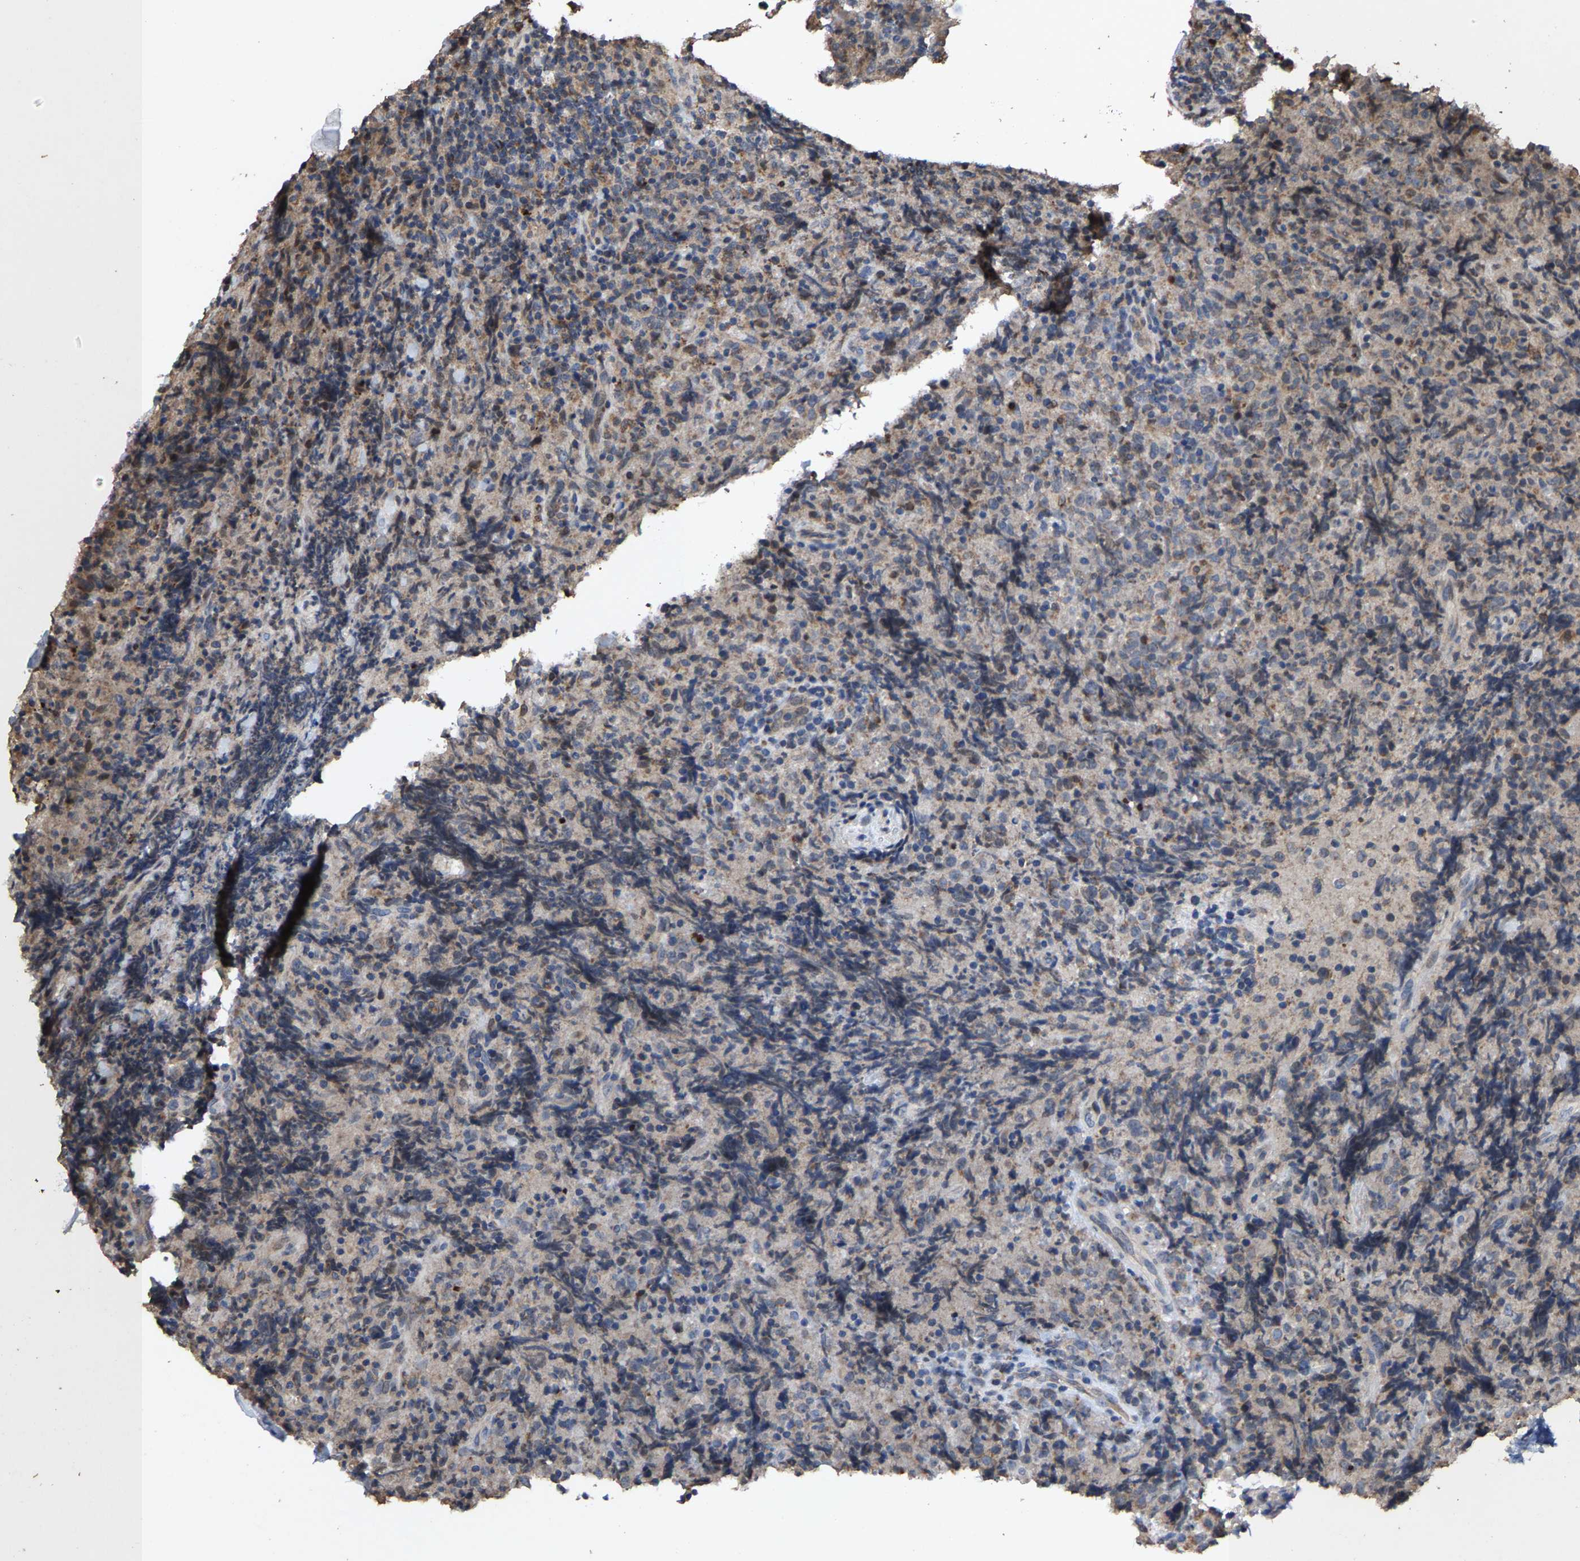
{"staining": {"intensity": "negative", "quantity": "none", "location": "none"}, "tissue": "lymphoma", "cell_type": "Tumor cells", "image_type": "cancer", "snomed": [{"axis": "morphology", "description": "Malignant lymphoma, non-Hodgkin's type, High grade"}, {"axis": "topography", "description": "Tonsil"}], "caption": "This is an immunohistochemistry (IHC) photomicrograph of high-grade malignant lymphoma, non-Hodgkin's type. There is no expression in tumor cells.", "gene": "TDRKH", "patient": {"sex": "female", "age": 36}}